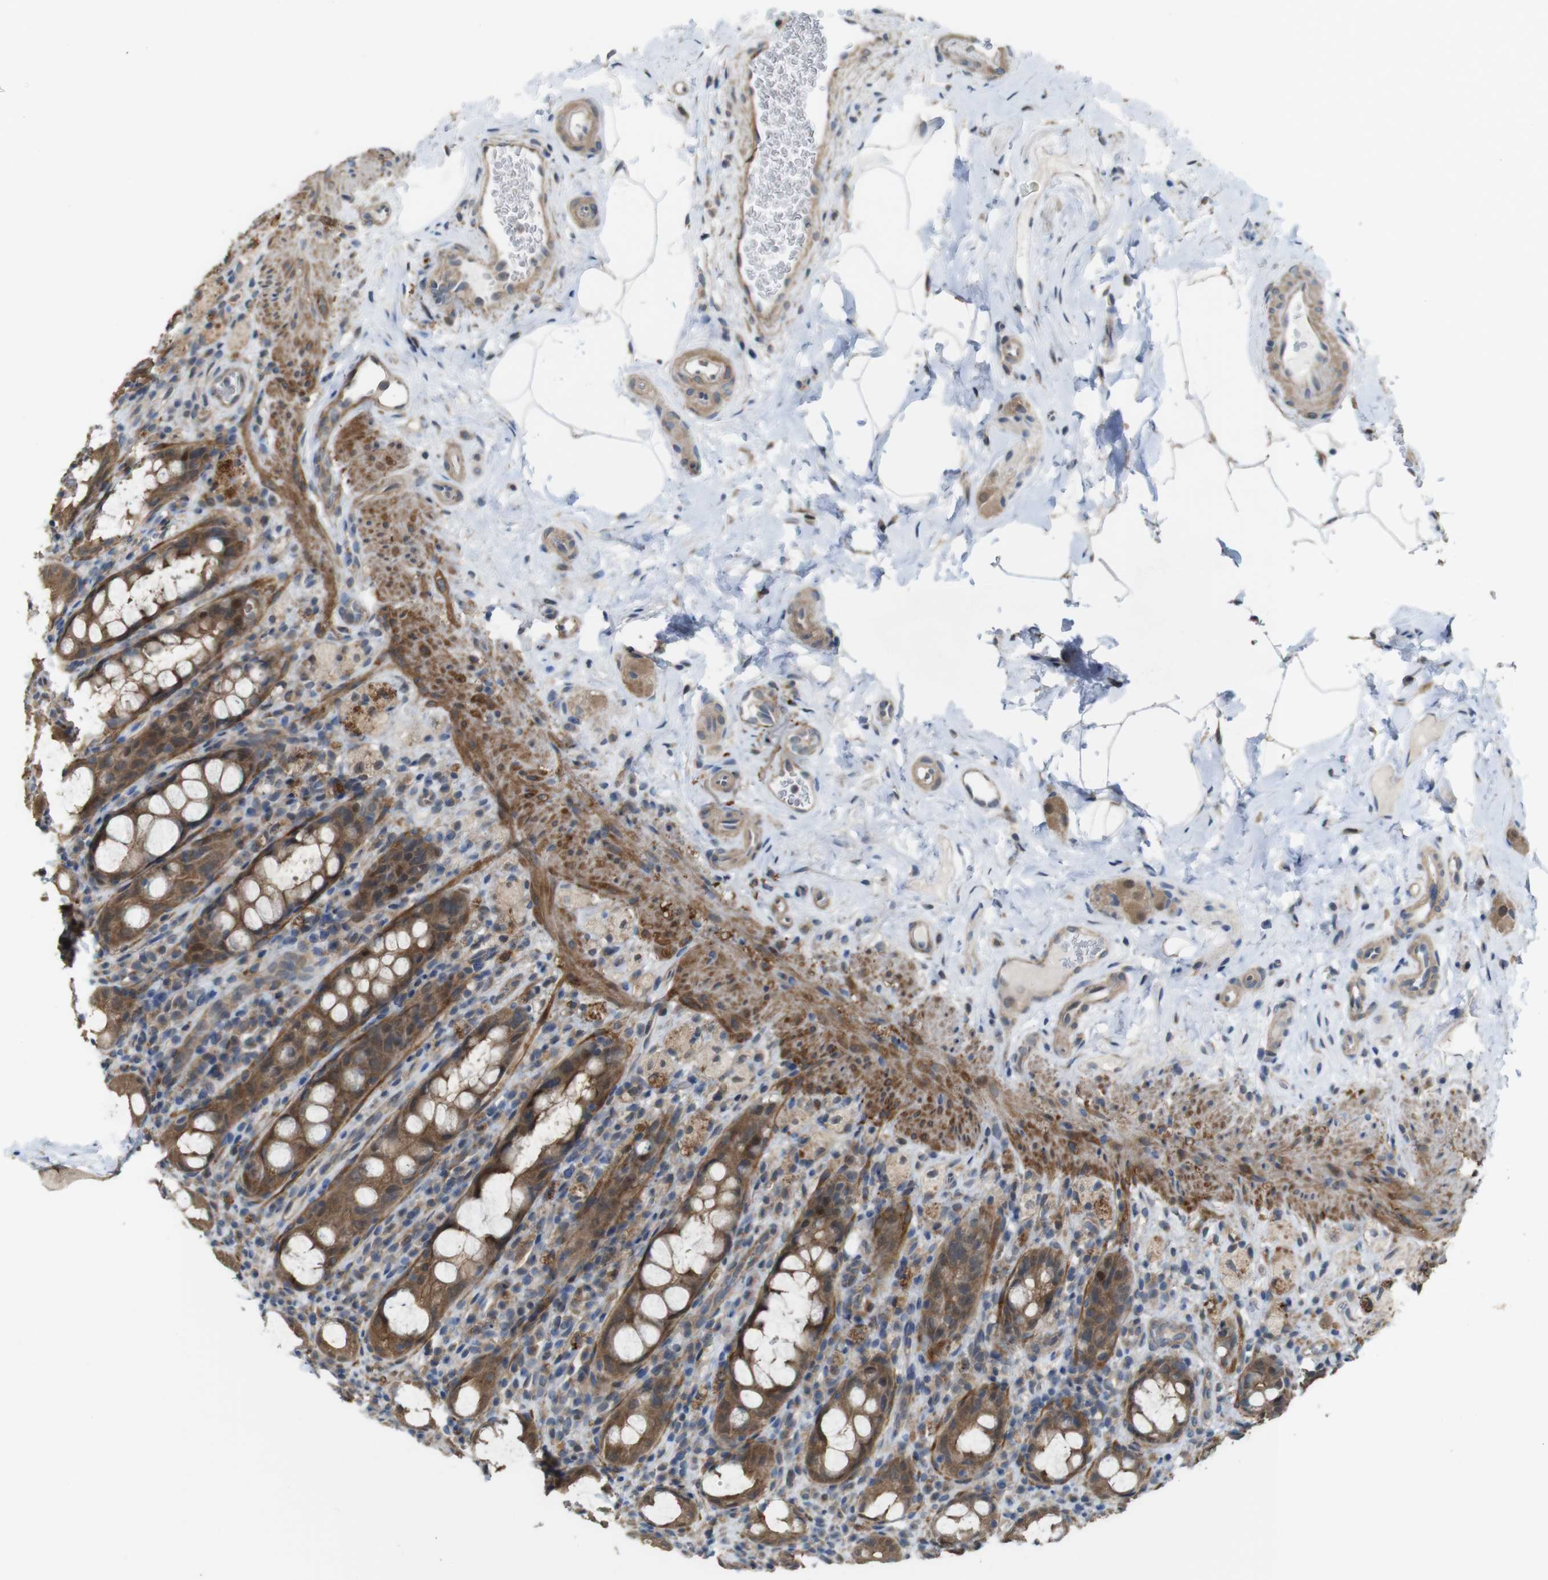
{"staining": {"intensity": "moderate", "quantity": ">75%", "location": "cytoplasmic/membranous"}, "tissue": "rectum", "cell_type": "Glandular cells", "image_type": "normal", "snomed": [{"axis": "morphology", "description": "Normal tissue, NOS"}, {"axis": "topography", "description": "Rectum"}], "caption": "The histopathology image demonstrates staining of benign rectum, revealing moderate cytoplasmic/membranous protein positivity (brown color) within glandular cells.", "gene": "CDC34", "patient": {"sex": "male", "age": 44}}